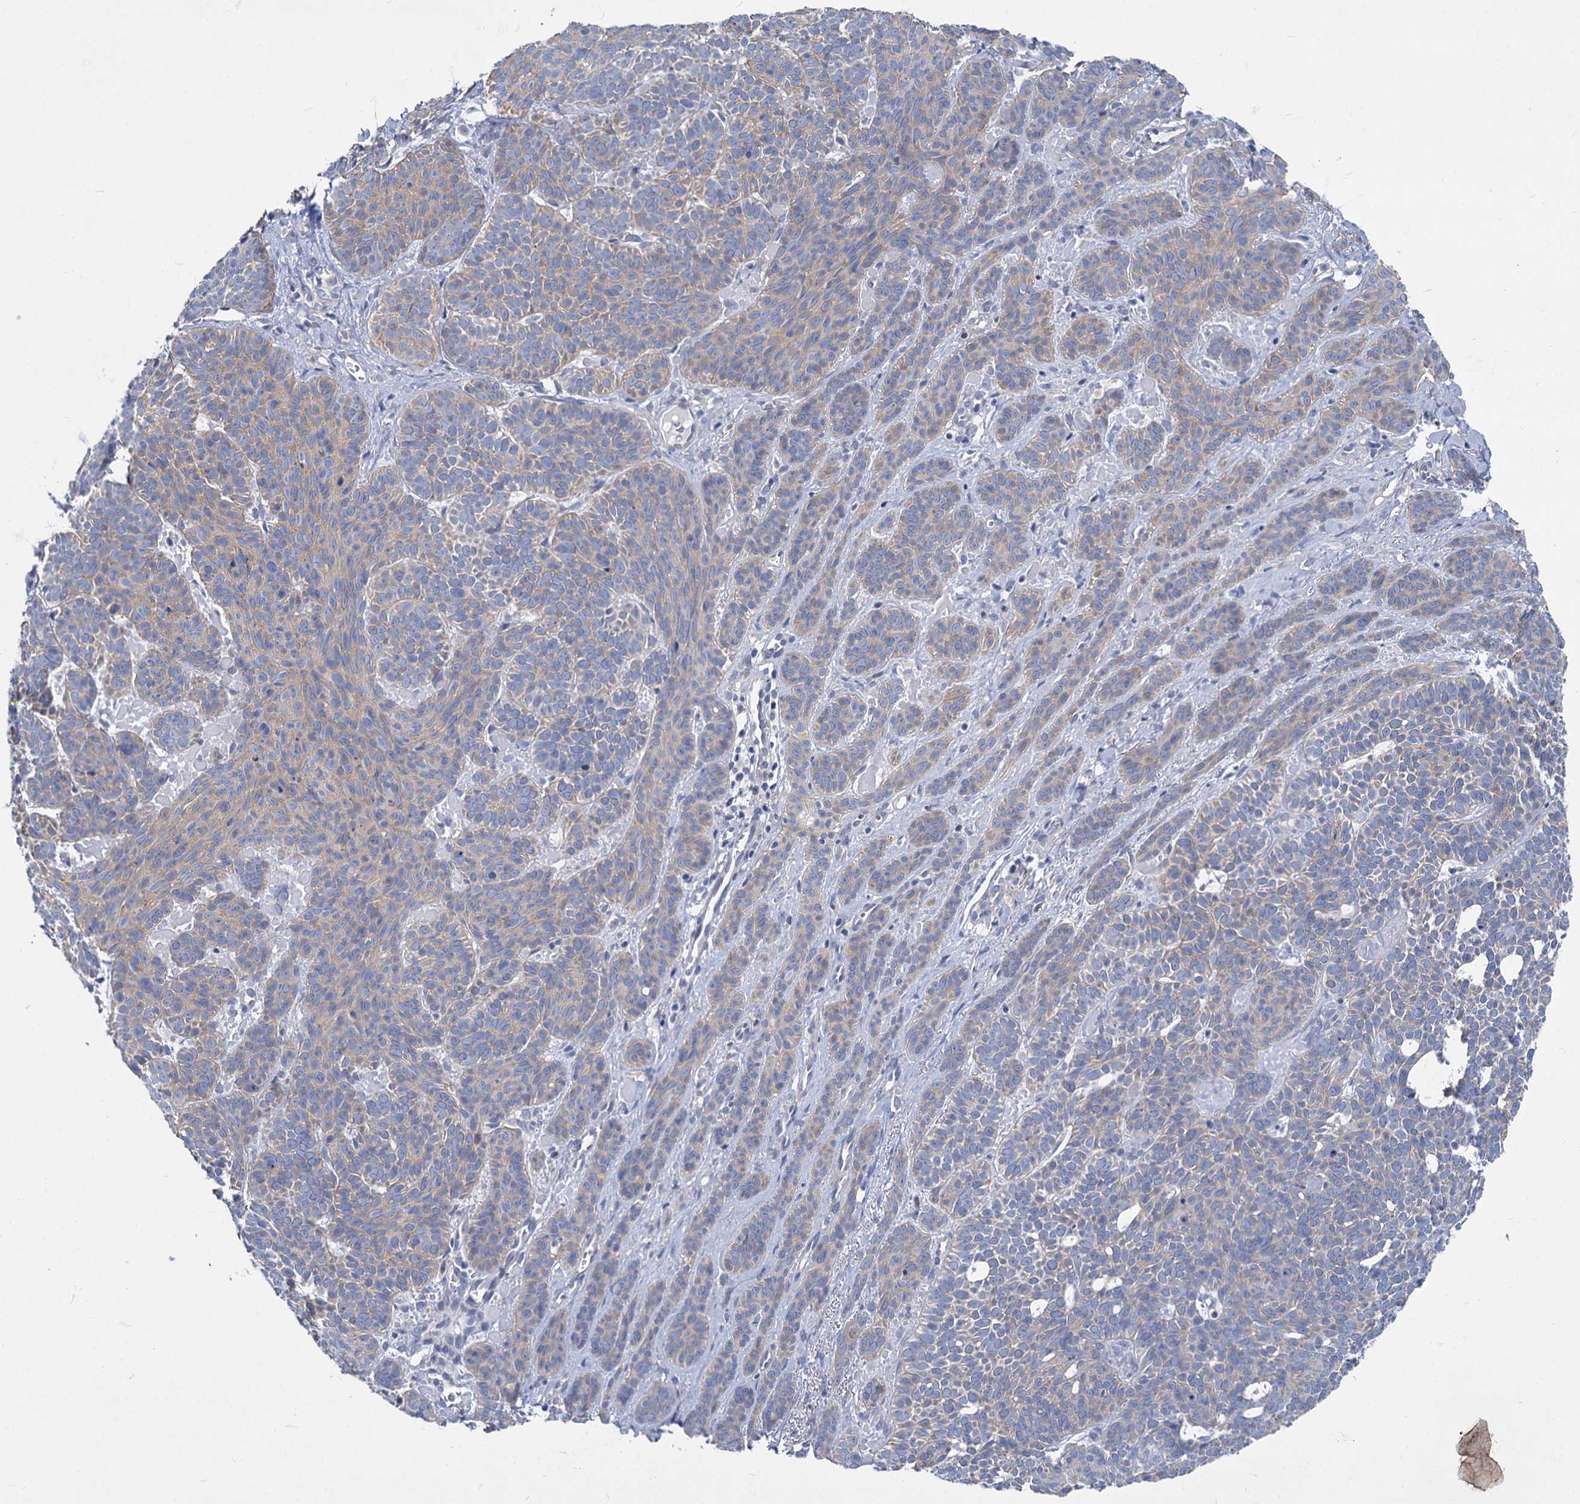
{"staining": {"intensity": "negative", "quantity": "none", "location": "none"}, "tissue": "skin cancer", "cell_type": "Tumor cells", "image_type": "cancer", "snomed": [{"axis": "morphology", "description": "Basal cell carcinoma"}, {"axis": "topography", "description": "Skin"}], "caption": "IHC of skin basal cell carcinoma shows no staining in tumor cells. (Immunohistochemistry, brightfield microscopy, high magnification).", "gene": "PRSS35", "patient": {"sex": "male", "age": 85}}